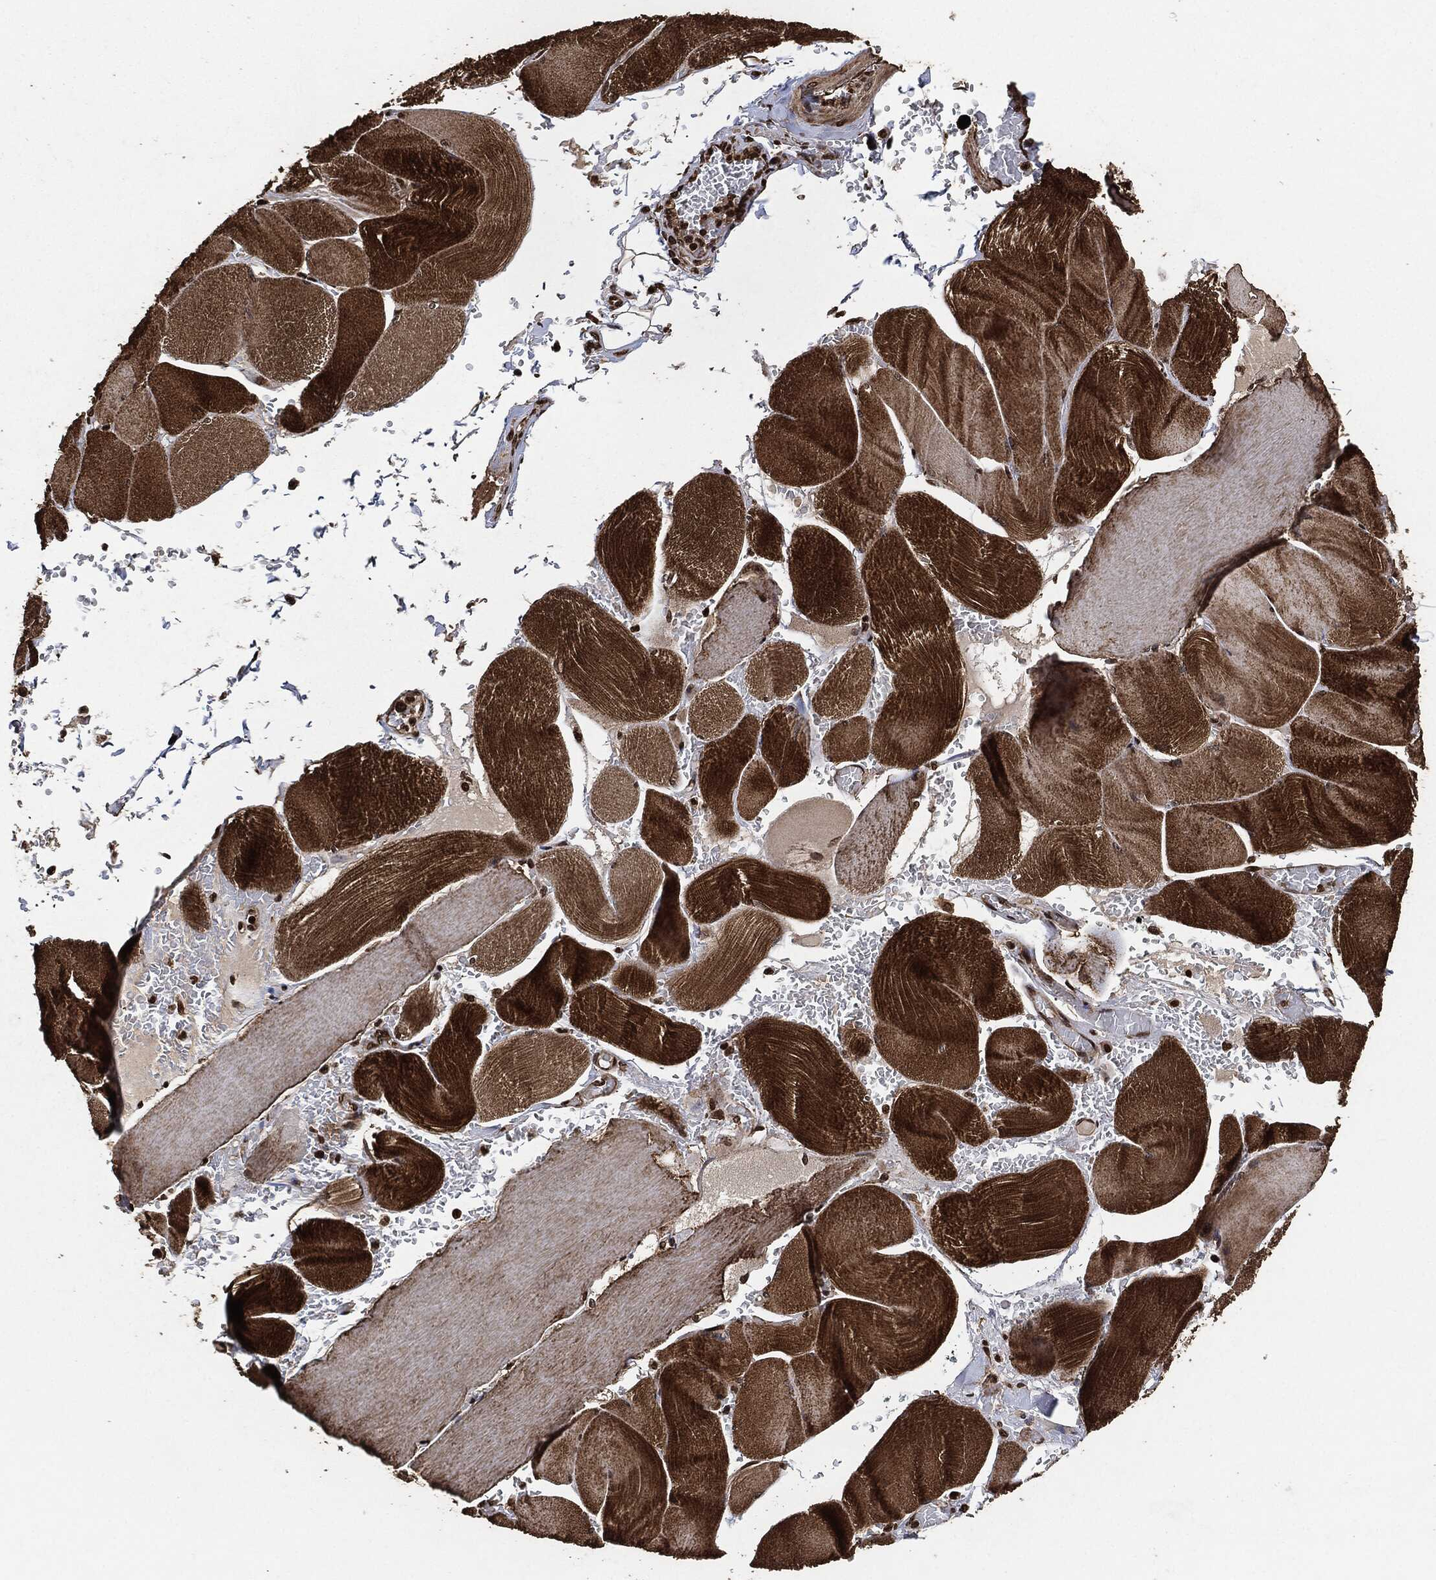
{"staining": {"intensity": "strong", "quantity": ">75%", "location": "cytoplasmic/membranous"}, "tissue": "skeletal muscle", "cell_type": "Myocytes", "image_type": "normal", "snomed": [{"axis": "morphology", "description": "Normal tissue, NOS"}, {"axis": "topography", "description": "Skeletal muscle"}], "caption": "DAB immunohistochemical staining of normal human skeletal muscle exhibits strong cytoplasmic/membranous protein staining in about >75% of myocytes.", "gene": "PDK1", "patient": {"sex": "male", "age": 56}}